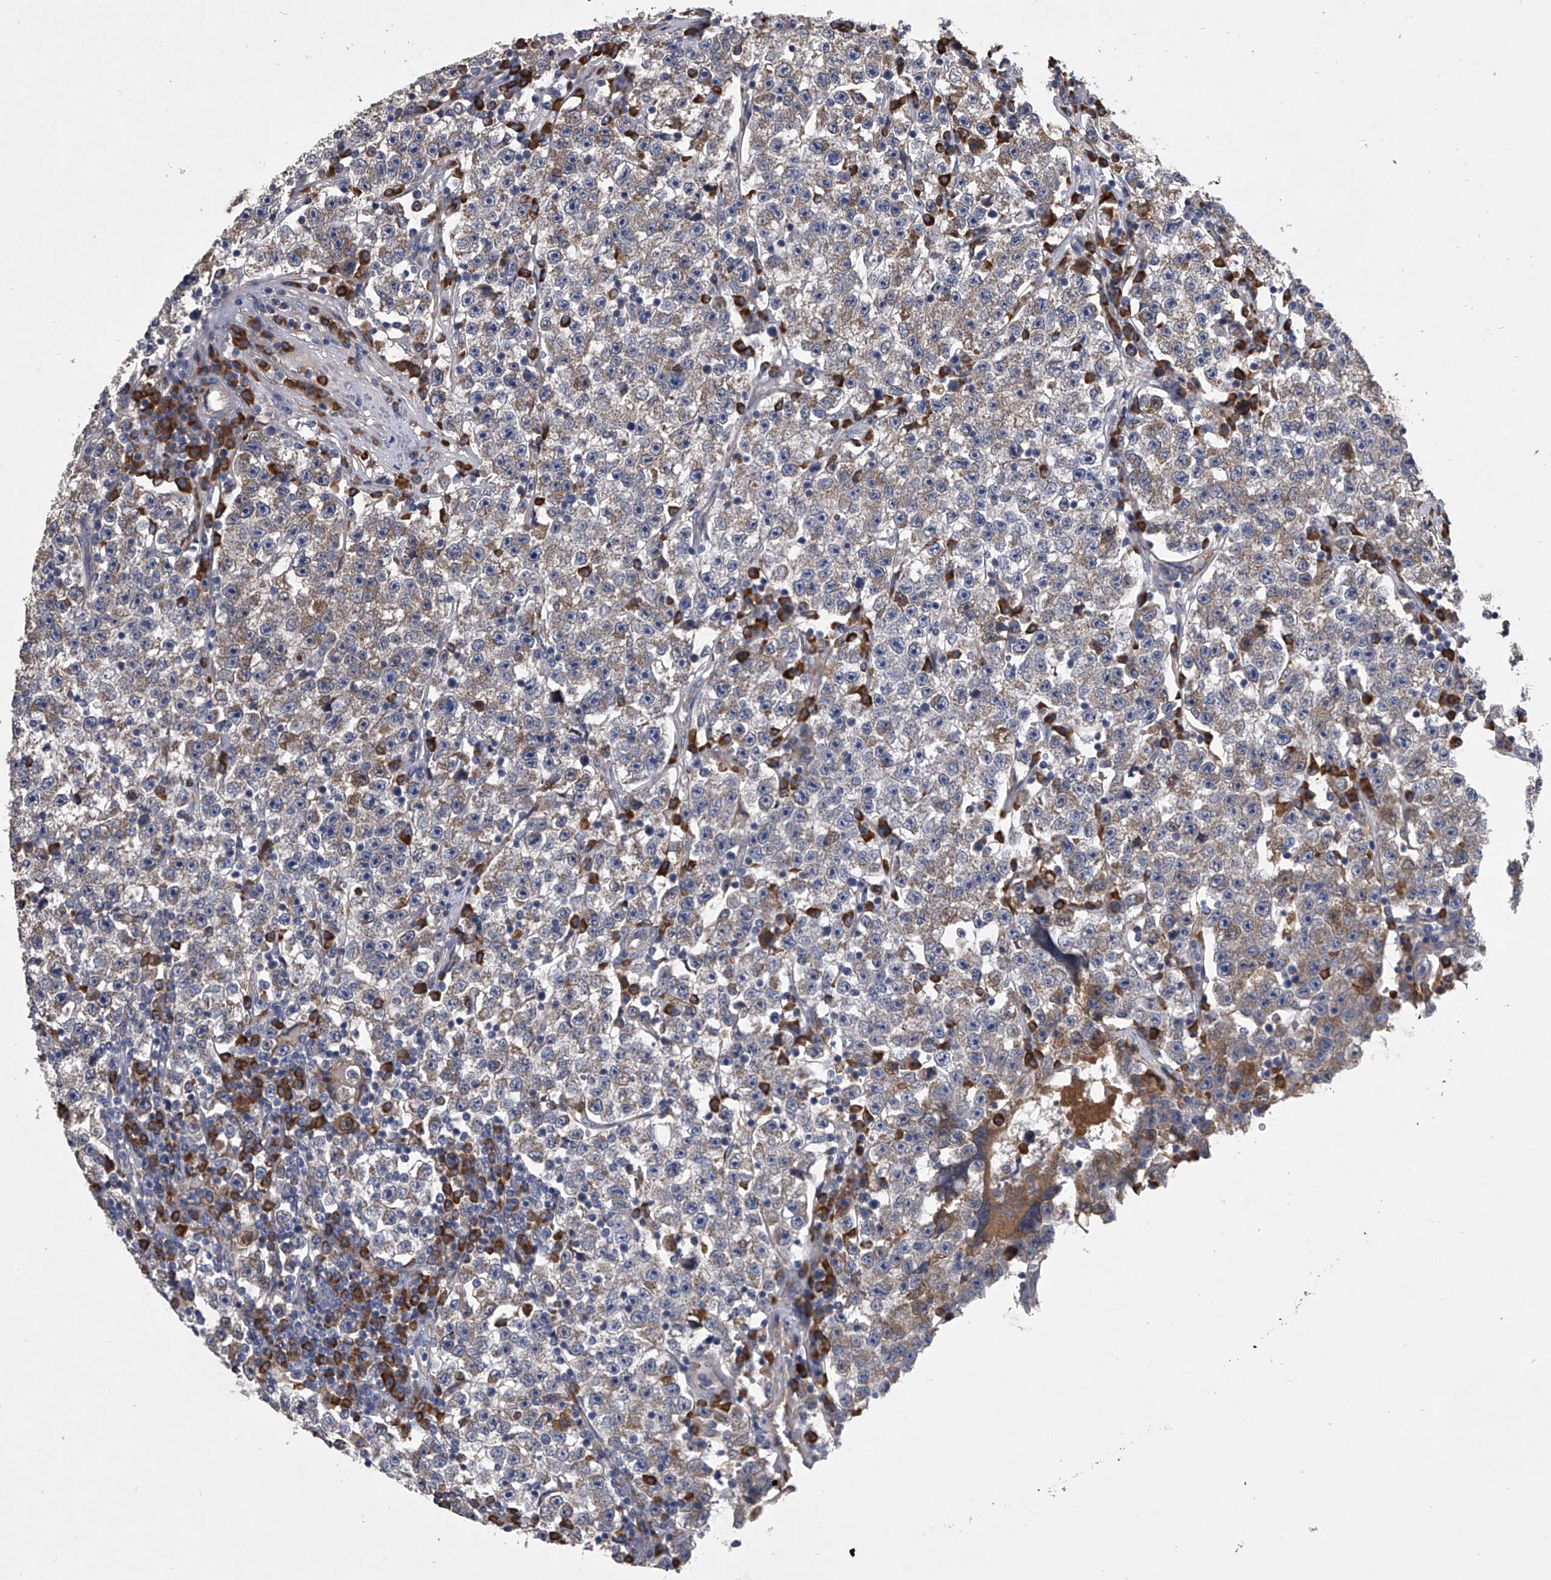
{"staining": {"intensity": "weak", "quantity": "<25%", "location": "cytoplasmic/membranous"}, "tissue": "testis cancer", "cell_type": "Tumor cells", "image_type": "cancer", "snomed": [{"axis": "morphology", "description": "Seminoma, NOS"}, {"axis": "topography", "description": "Testis"}], "caption": "The image exhibits no significant staining in tumor cells of seminoma (testis).", "gene": "CCR4", "patient": {"sex": "male", "age": 22}}